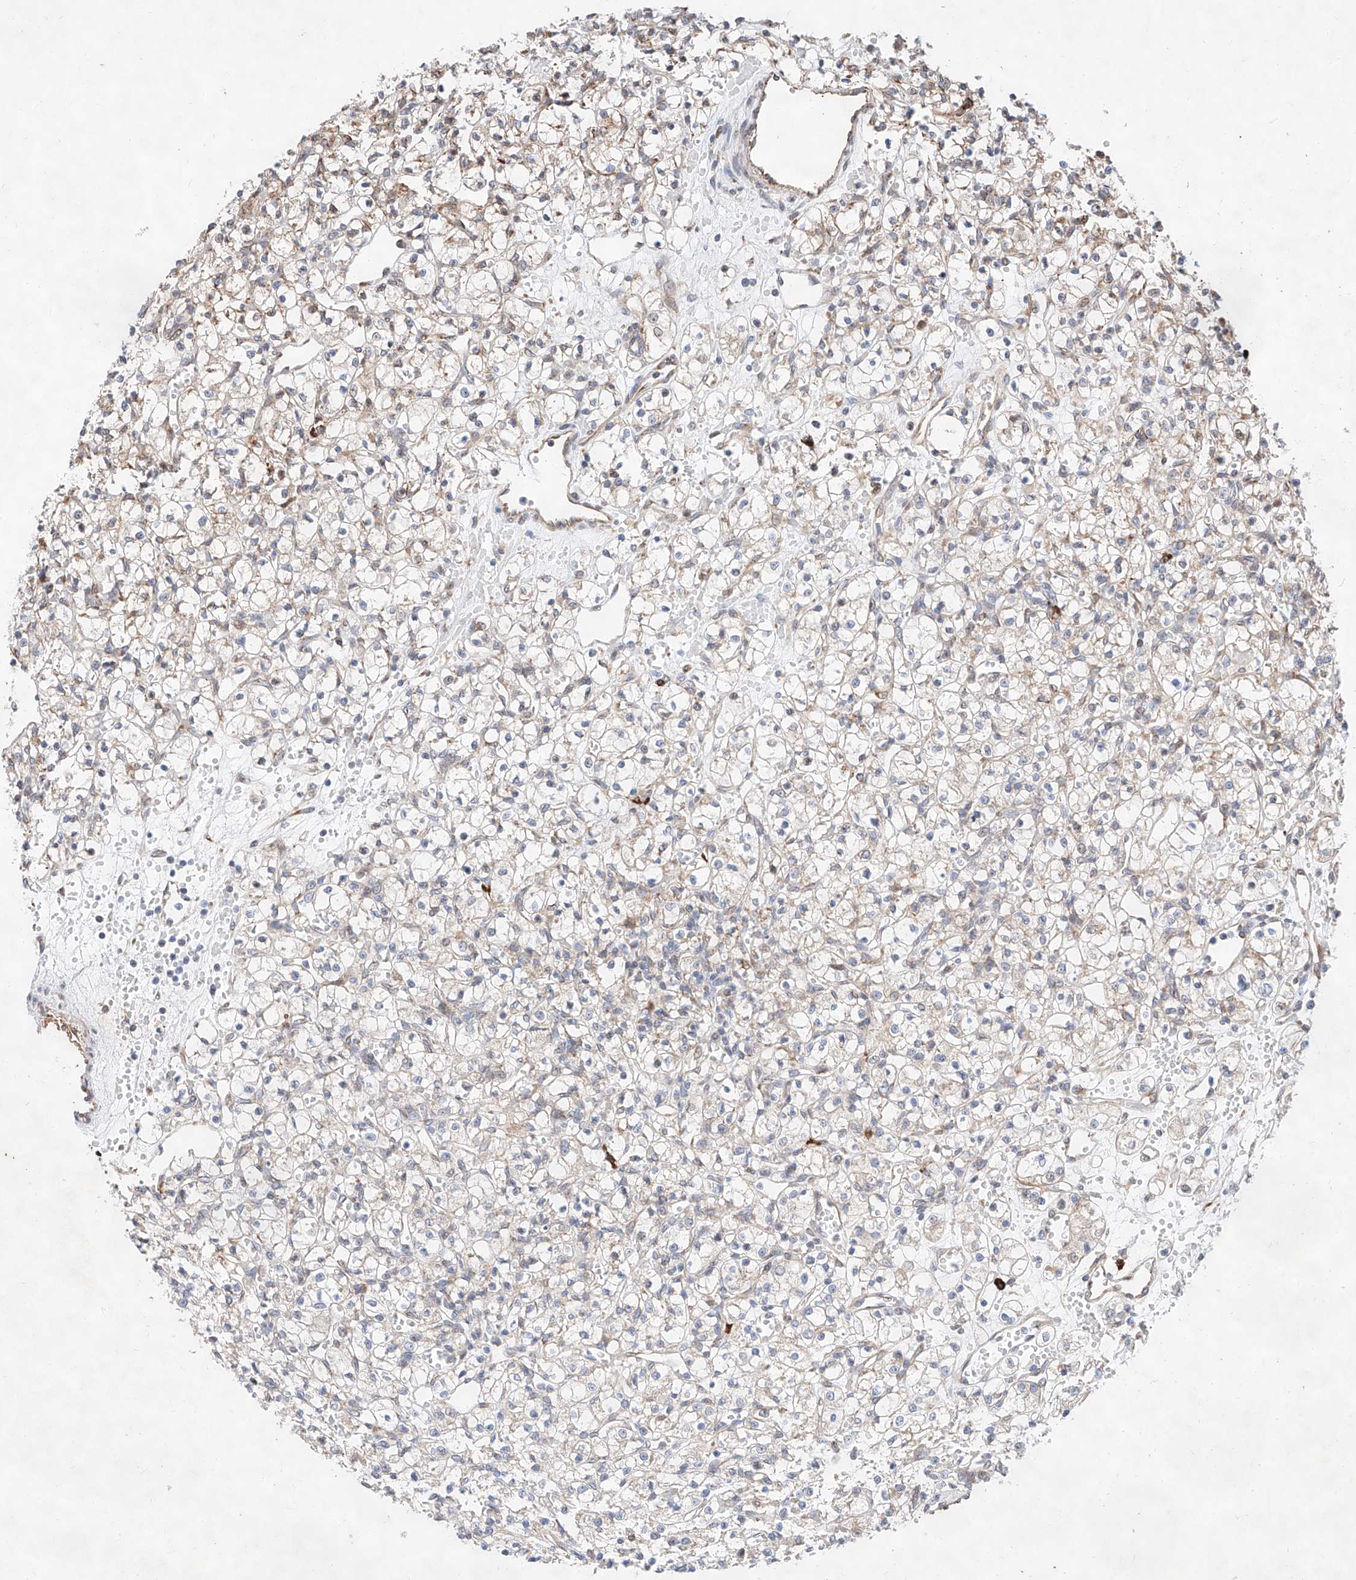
{"staining": {"intensity": "weak", "quantity": "<25%", "location": "cytoplasmic/membranous"}, "tissue": "renal cancer", "cell_type": "Tumor cells", "image_type": "cancer", "snomed": [{"axis": "morphology", "description": "Adenocarcinoma, NOS"}, {"axis": "topography", "description": "Kidney"}], "caption": "High magnification brightfield microscopy of renal adenocarcinoma stained with DAB (3,3'-diaminobenzidine) (brown) and counterstained with hematoxylin (blue): tumor cells show no significant staining.", "gene": "ATP9B", "patient": {"sex": "female", "age": 59}}